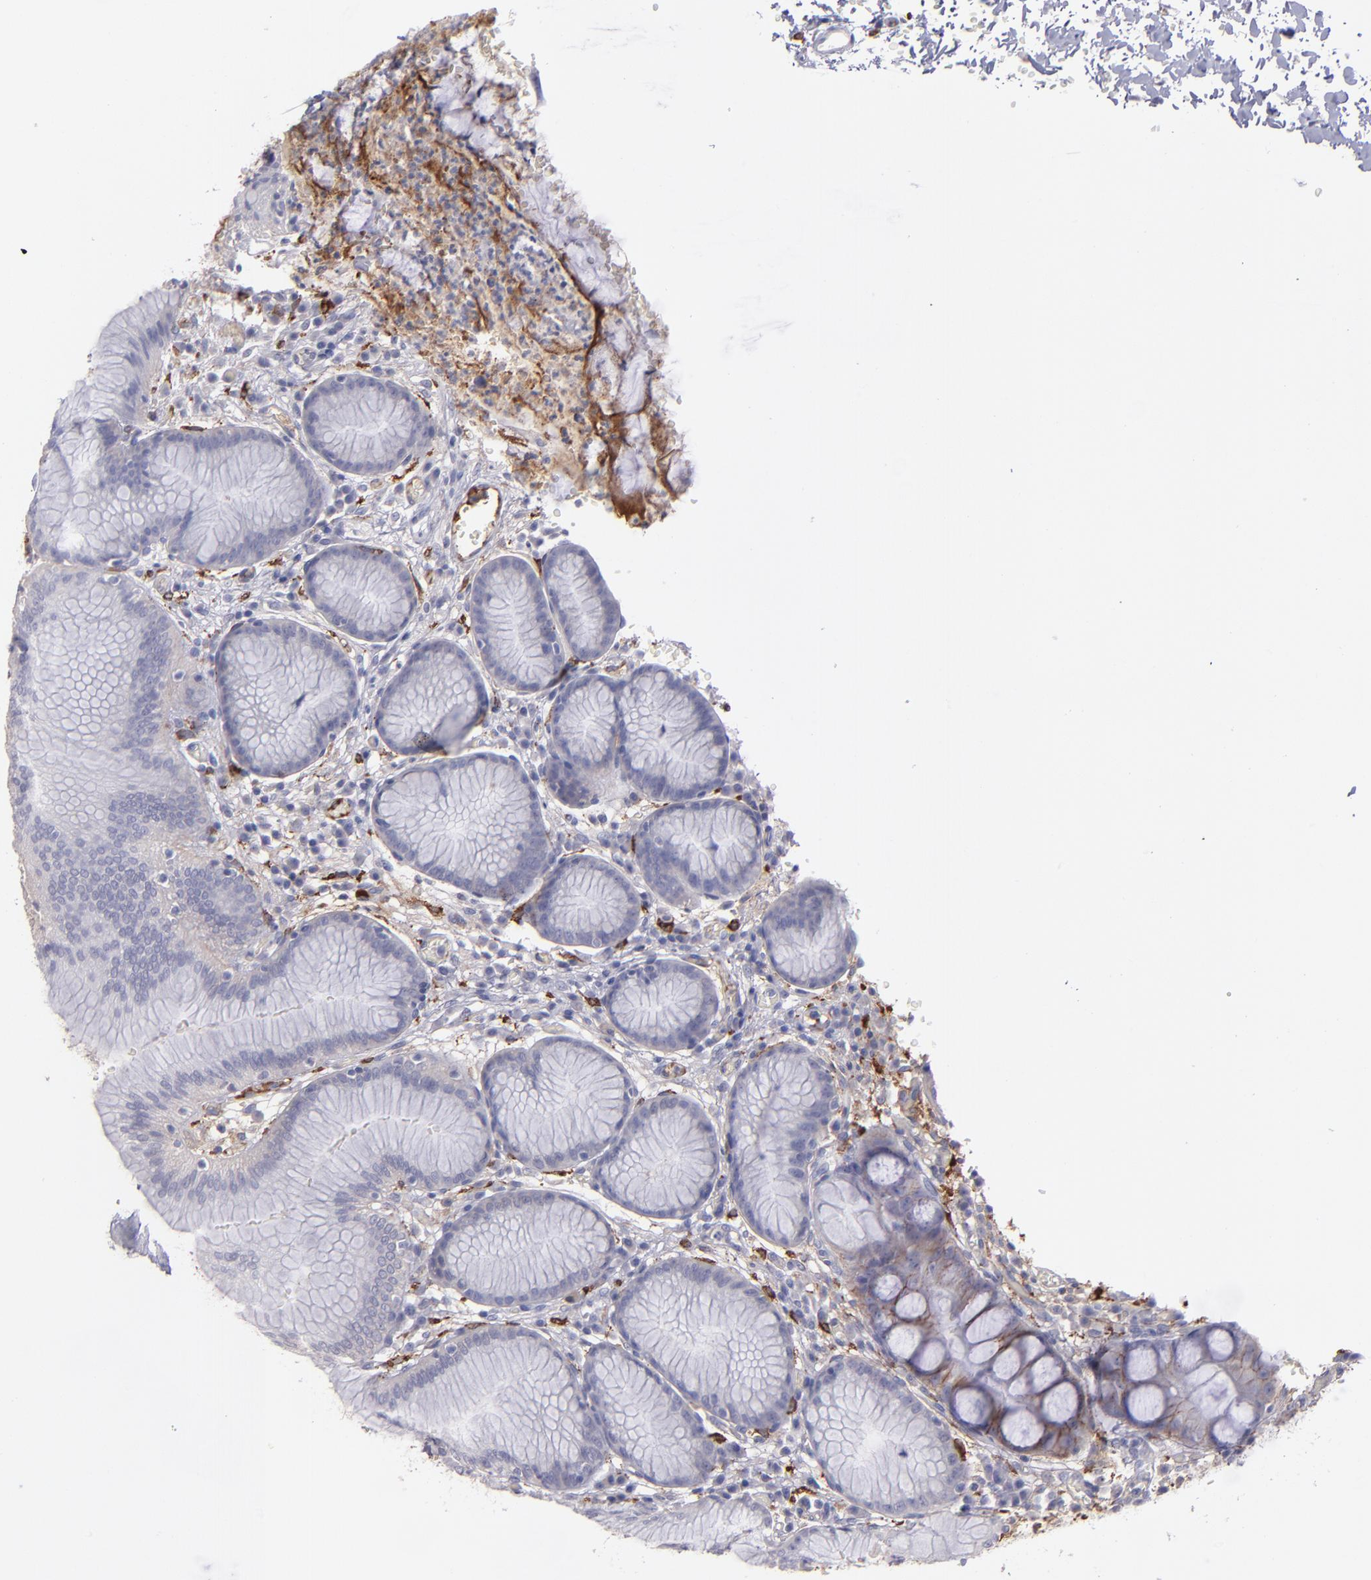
{"staining": {"intensity": "weak", "quantity": "<25%", "location": "cytoplasmic/membranous"}, "tissue": "stomach", "cell_type": "Glandular cells", "image_type": "normal", "snomed": [{"axis": "morphology", "description": "Normal tissue, NOS"}, {"axis": "morphology", "description": "Inflammation, NOS"}, {"axis": "topography", "description": "Stomach, lower"}], "caption": "This micrograph is of normal stomach stained with IHC to label a protein in brown with the nuclei are counter-stained blue. There is no positivity in glandular cells. (Brightfield microscopy of DAB immunohistochemistry at high magnification).", "gene": "C1QA", "patient": {"sex": "male", "age": 59}}